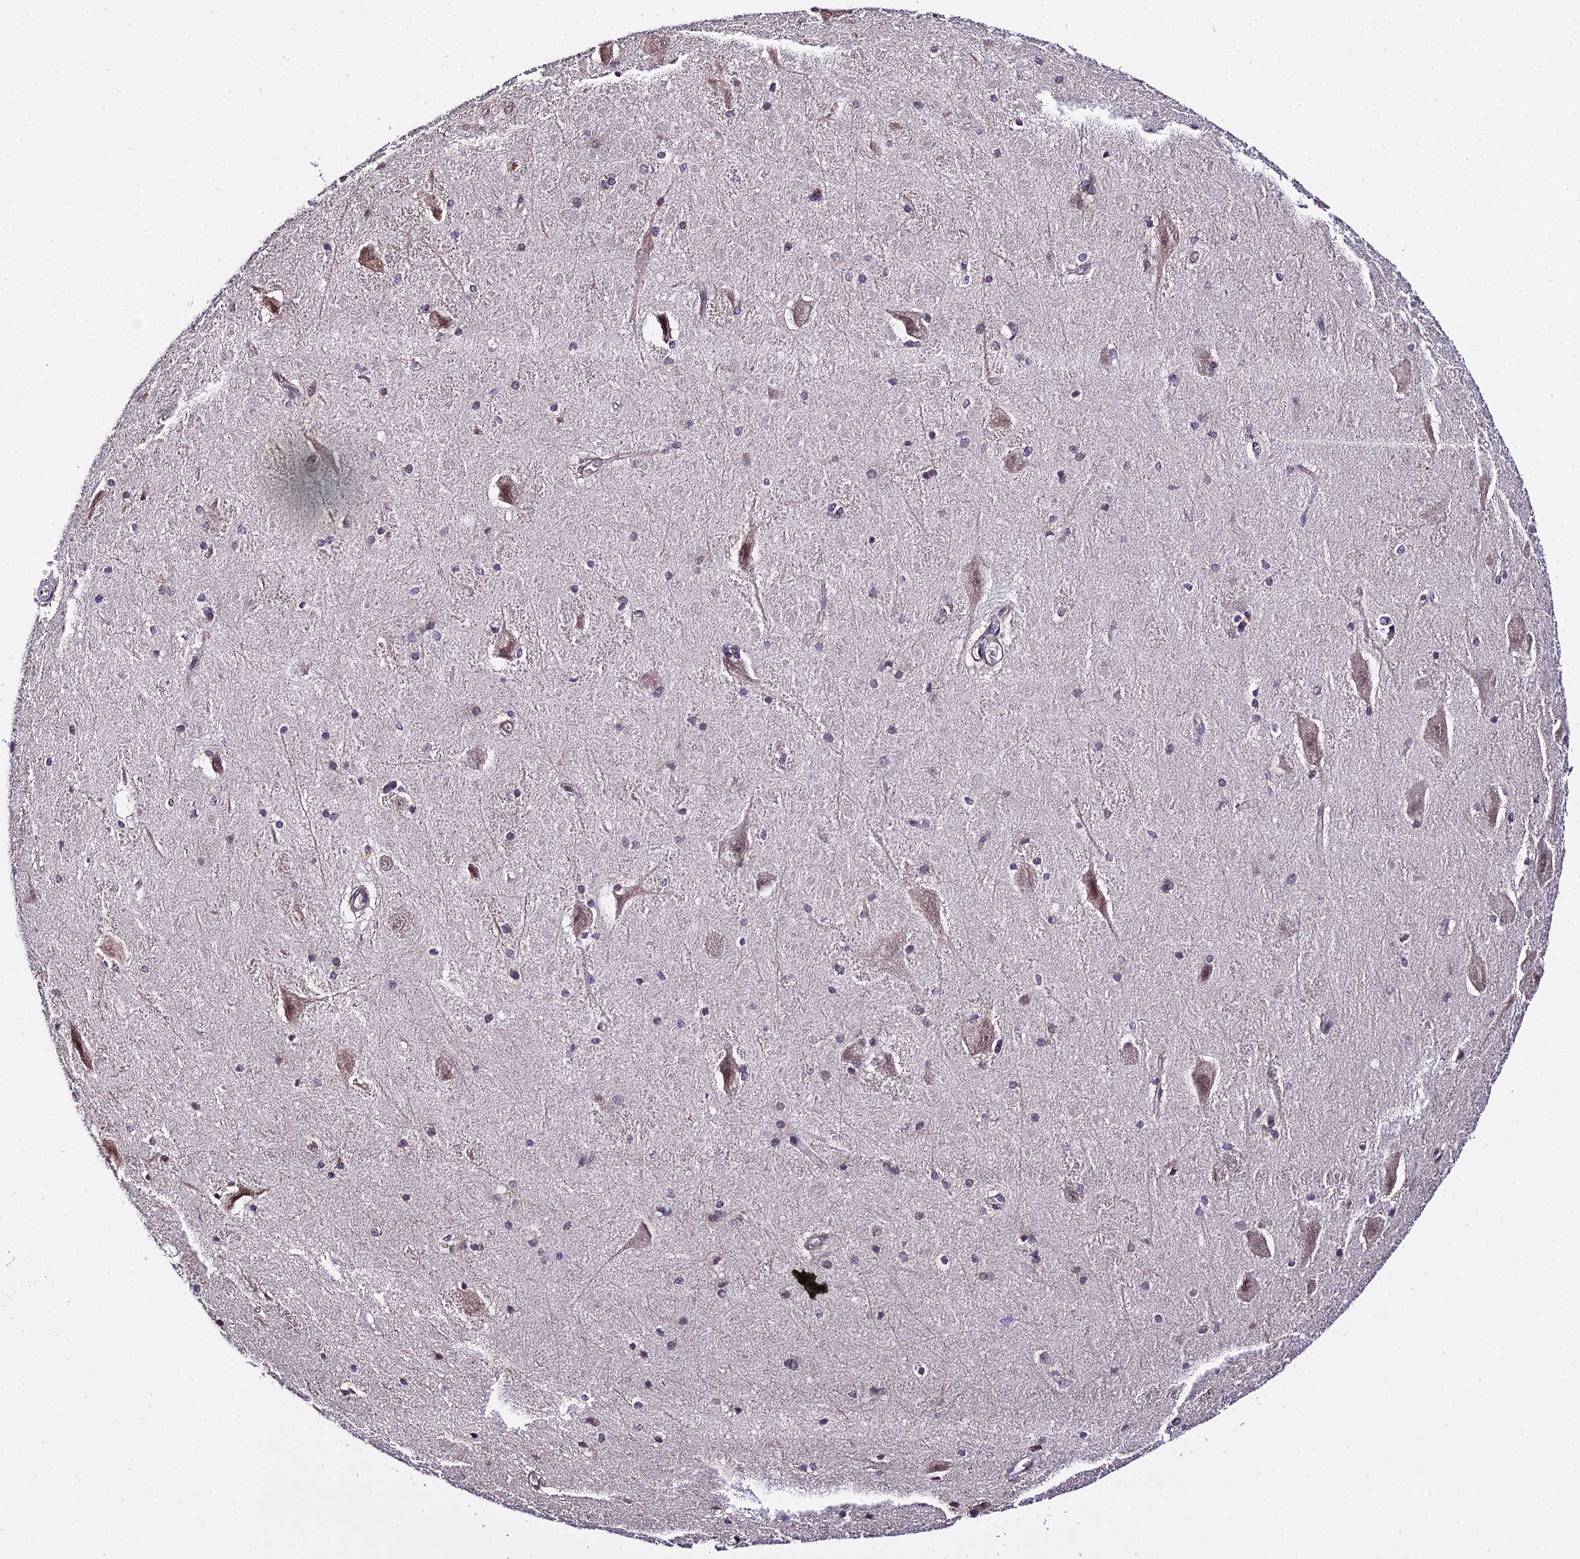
{"staining": {"intensity": "negative", "quantity": "none", "location": "none"}, "tissue": "hippocampus", "cell_type": "Glial cells", "image_type": "normal", "snomed": [{"axis": "morphology", "description": "Normal tissue, NOS"}, {"axis": "topography", "description": "Hippocampus"}], "caption": "The image shows no significant staining in glial cells of hippocampus.", "gene": "POLR2I", "patient": {"sex": "female", "age": 19}}